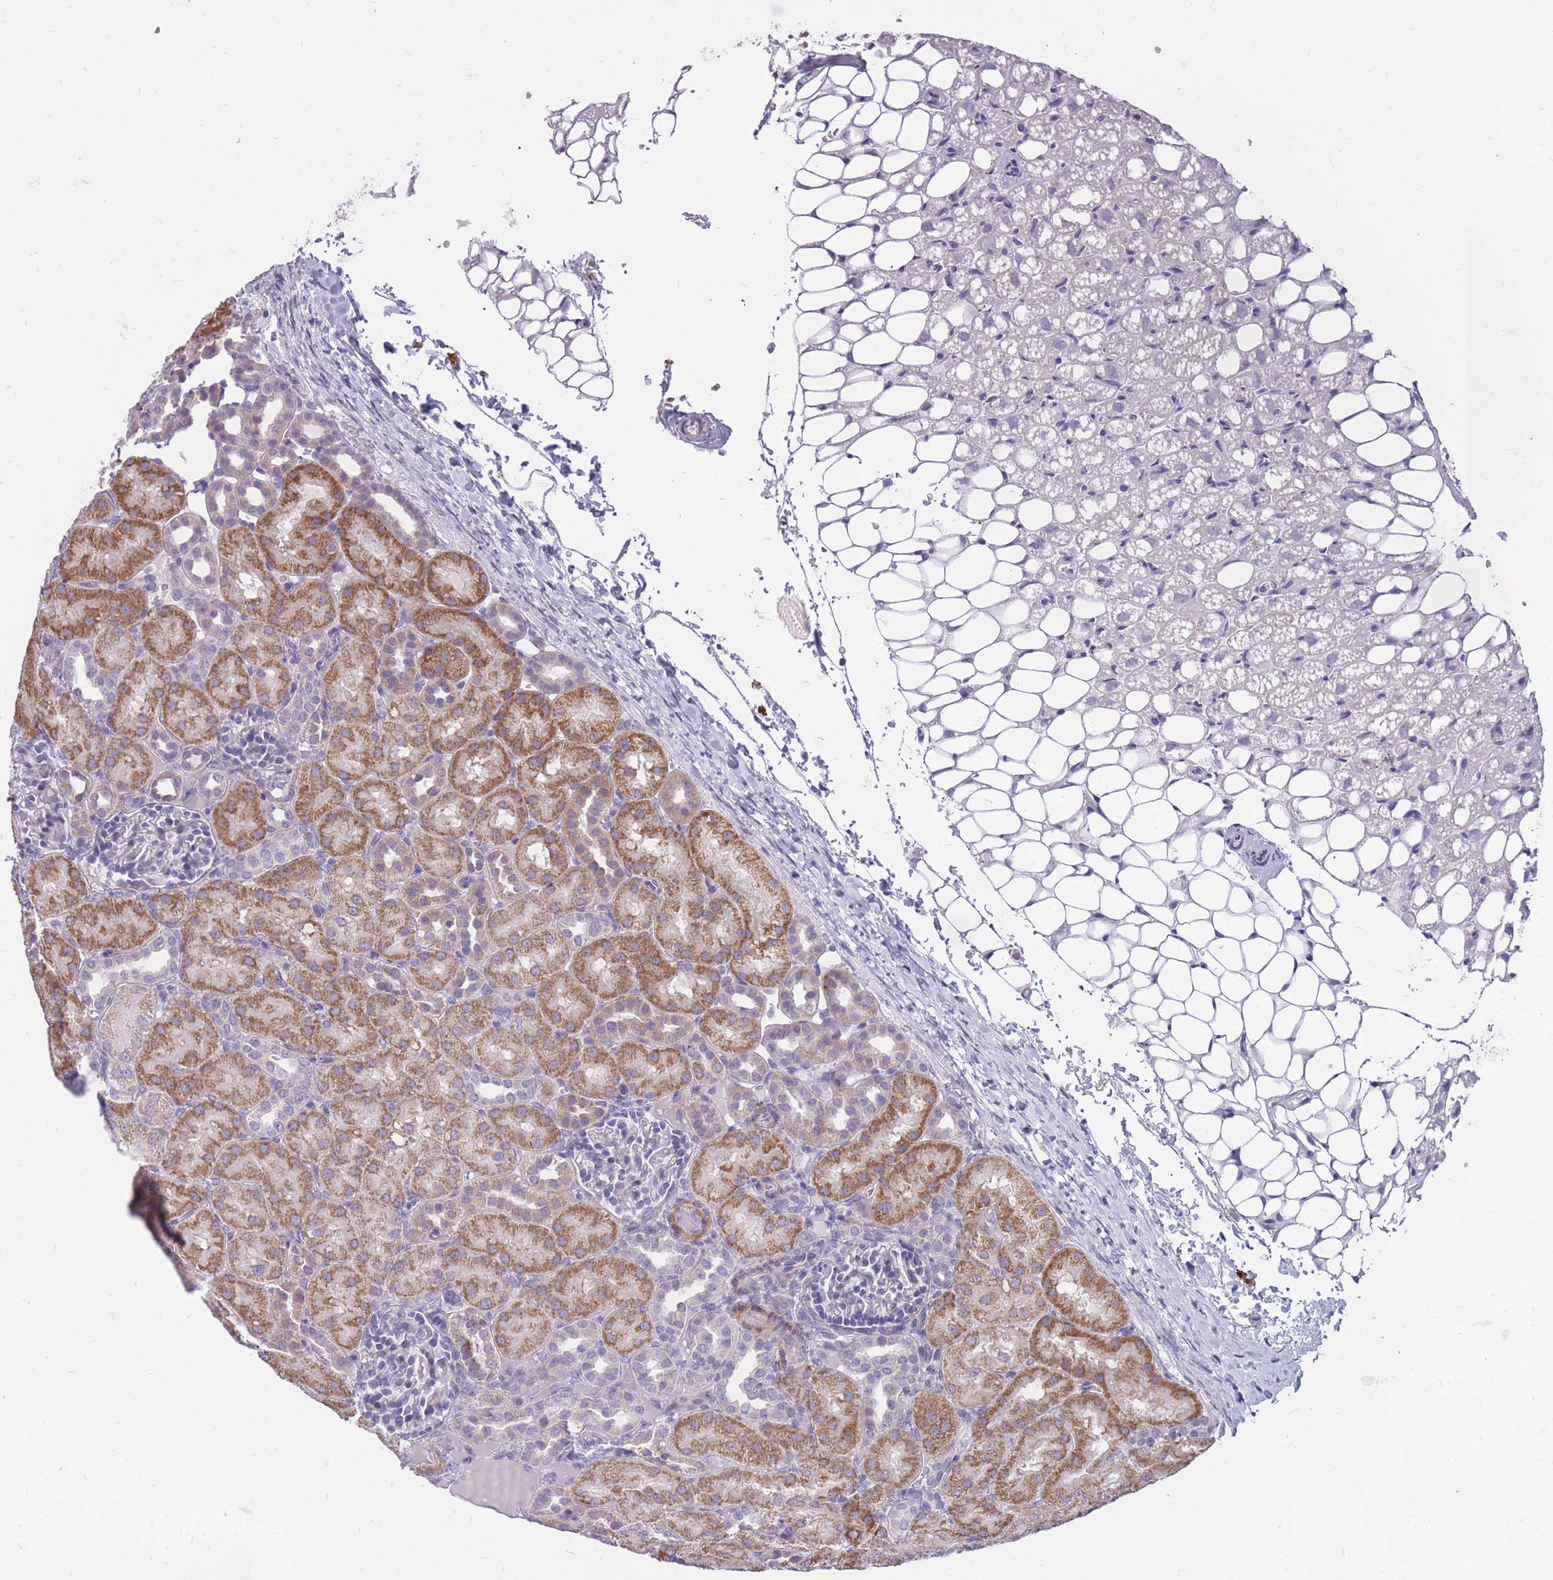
{"staining": {"intensity": "negative", "quantity": "none", "location": "none"}, "tissue": "kidney", "cell_type": "Cells in glomeruli", "image_type": "normal", "snomed": [{"axis": "morphology", "description": "Normal tissue, NOS"}, {"axis": "topography", "description": "Kidney"}], "caption": "An immunohistochemistry histopathology image of unremarkable kidney is shown. There is no staining in cells in glomeruli of kidney. The staining was performed using DAB (3,3'-diaminobenzidine) to visualize the protein expression in brown, while the nuclei were stained in blue with hematoxylin (Magnification: 20x).", "gene": "RNF170", "patient": {"sex": "male", "age": 1}}